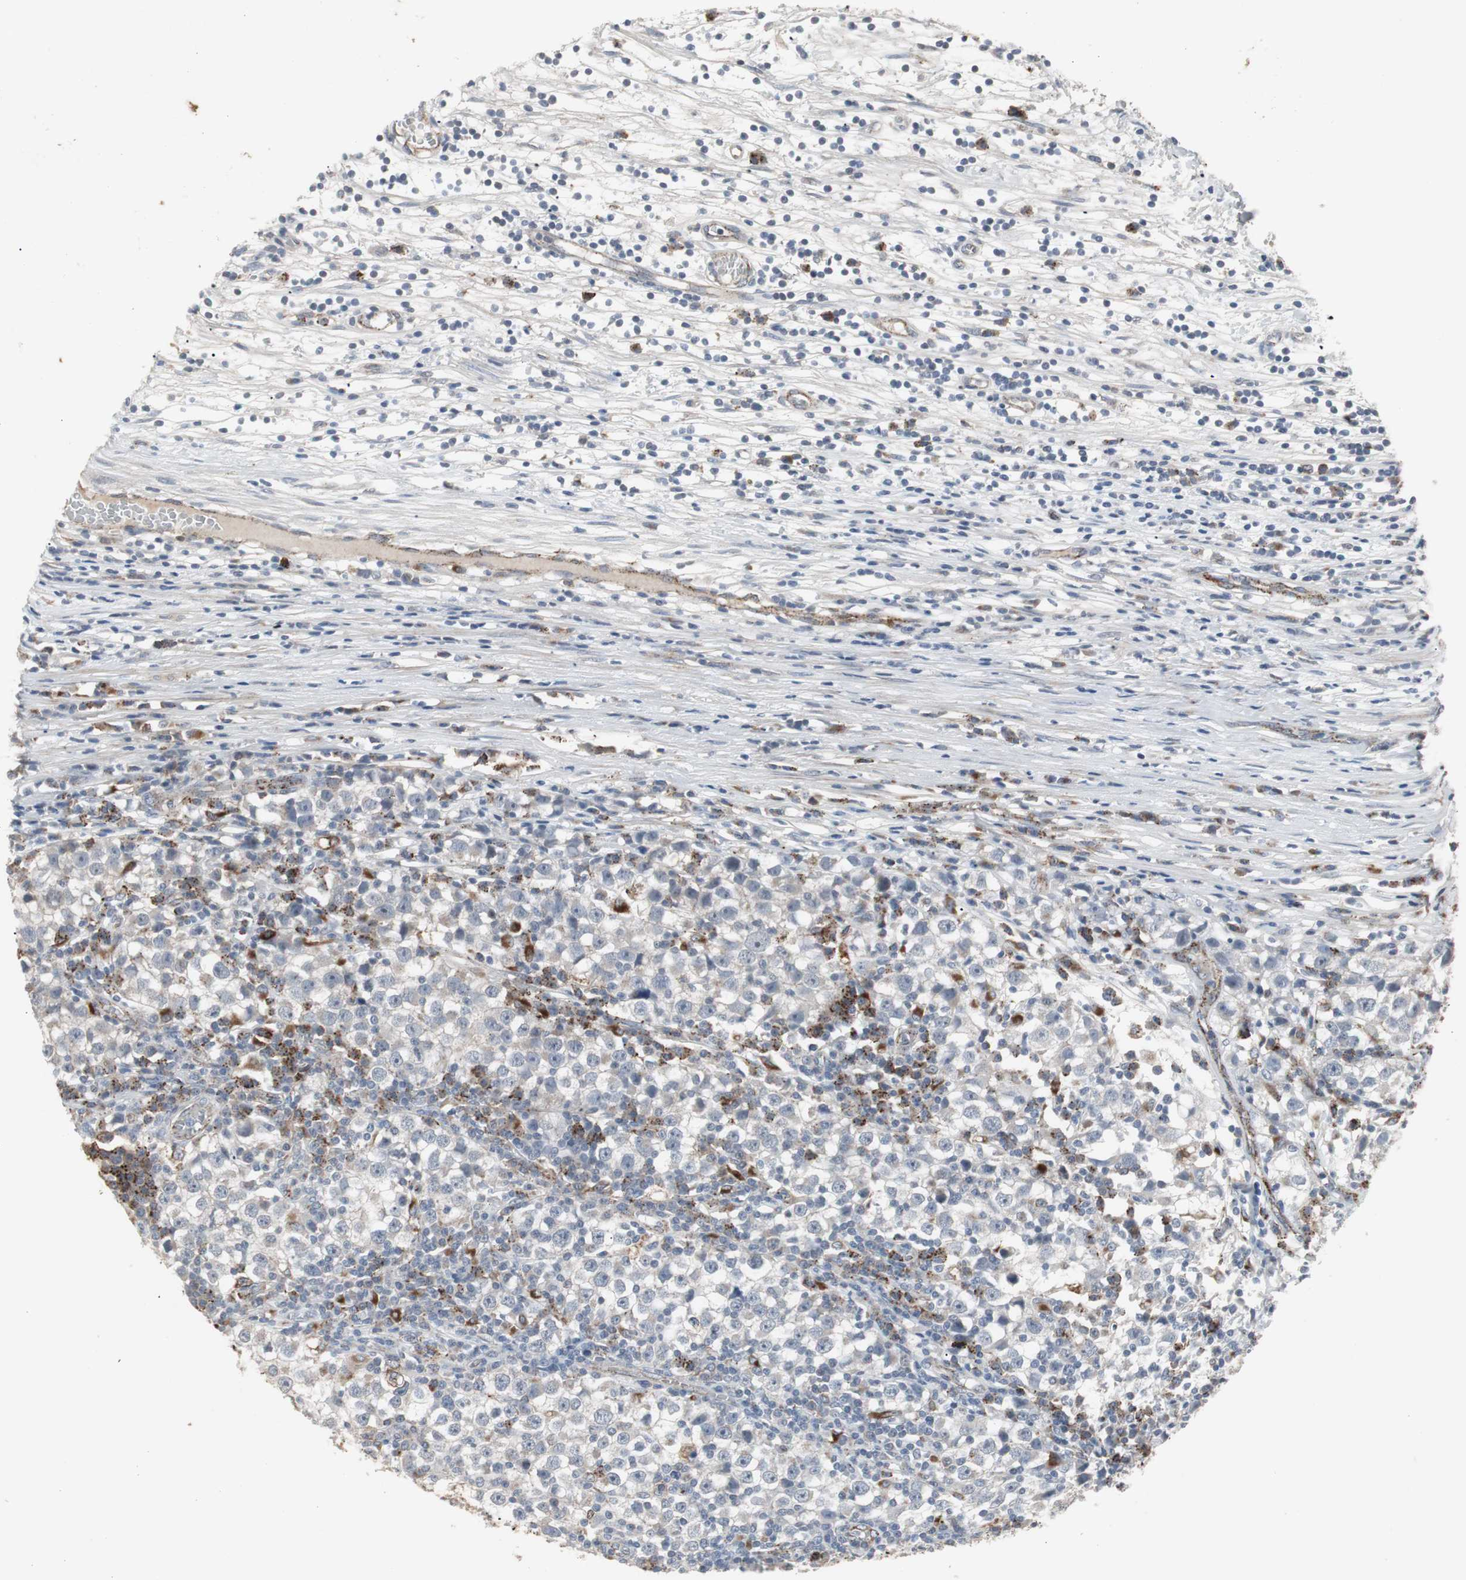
{"staining": {"intensity": "negative", "quantity": "none", "location": "none"}, "tissue": "testis cancer", "cell_type": "Tumor cells", "image_type": "cancer", "snomed": [{"axis": "morphology", "description": "Seminoma, NOS"}, {"axis": "topography", "description": "Testis"}], "caption": "Immunohistochemistry (IHC) image of neoplastic tissue: human testis cancer stained with DAB (3,3'-diaminobenzidine) reveals no significant protein expression in tumor cells. Brightfield microscopy of immunohistochemistry stained with DAB (brown) and hematoxylin (blue), captured at high magnification.", "gene": "GBA1", "patient": {"sex": "male", "age": 65}}